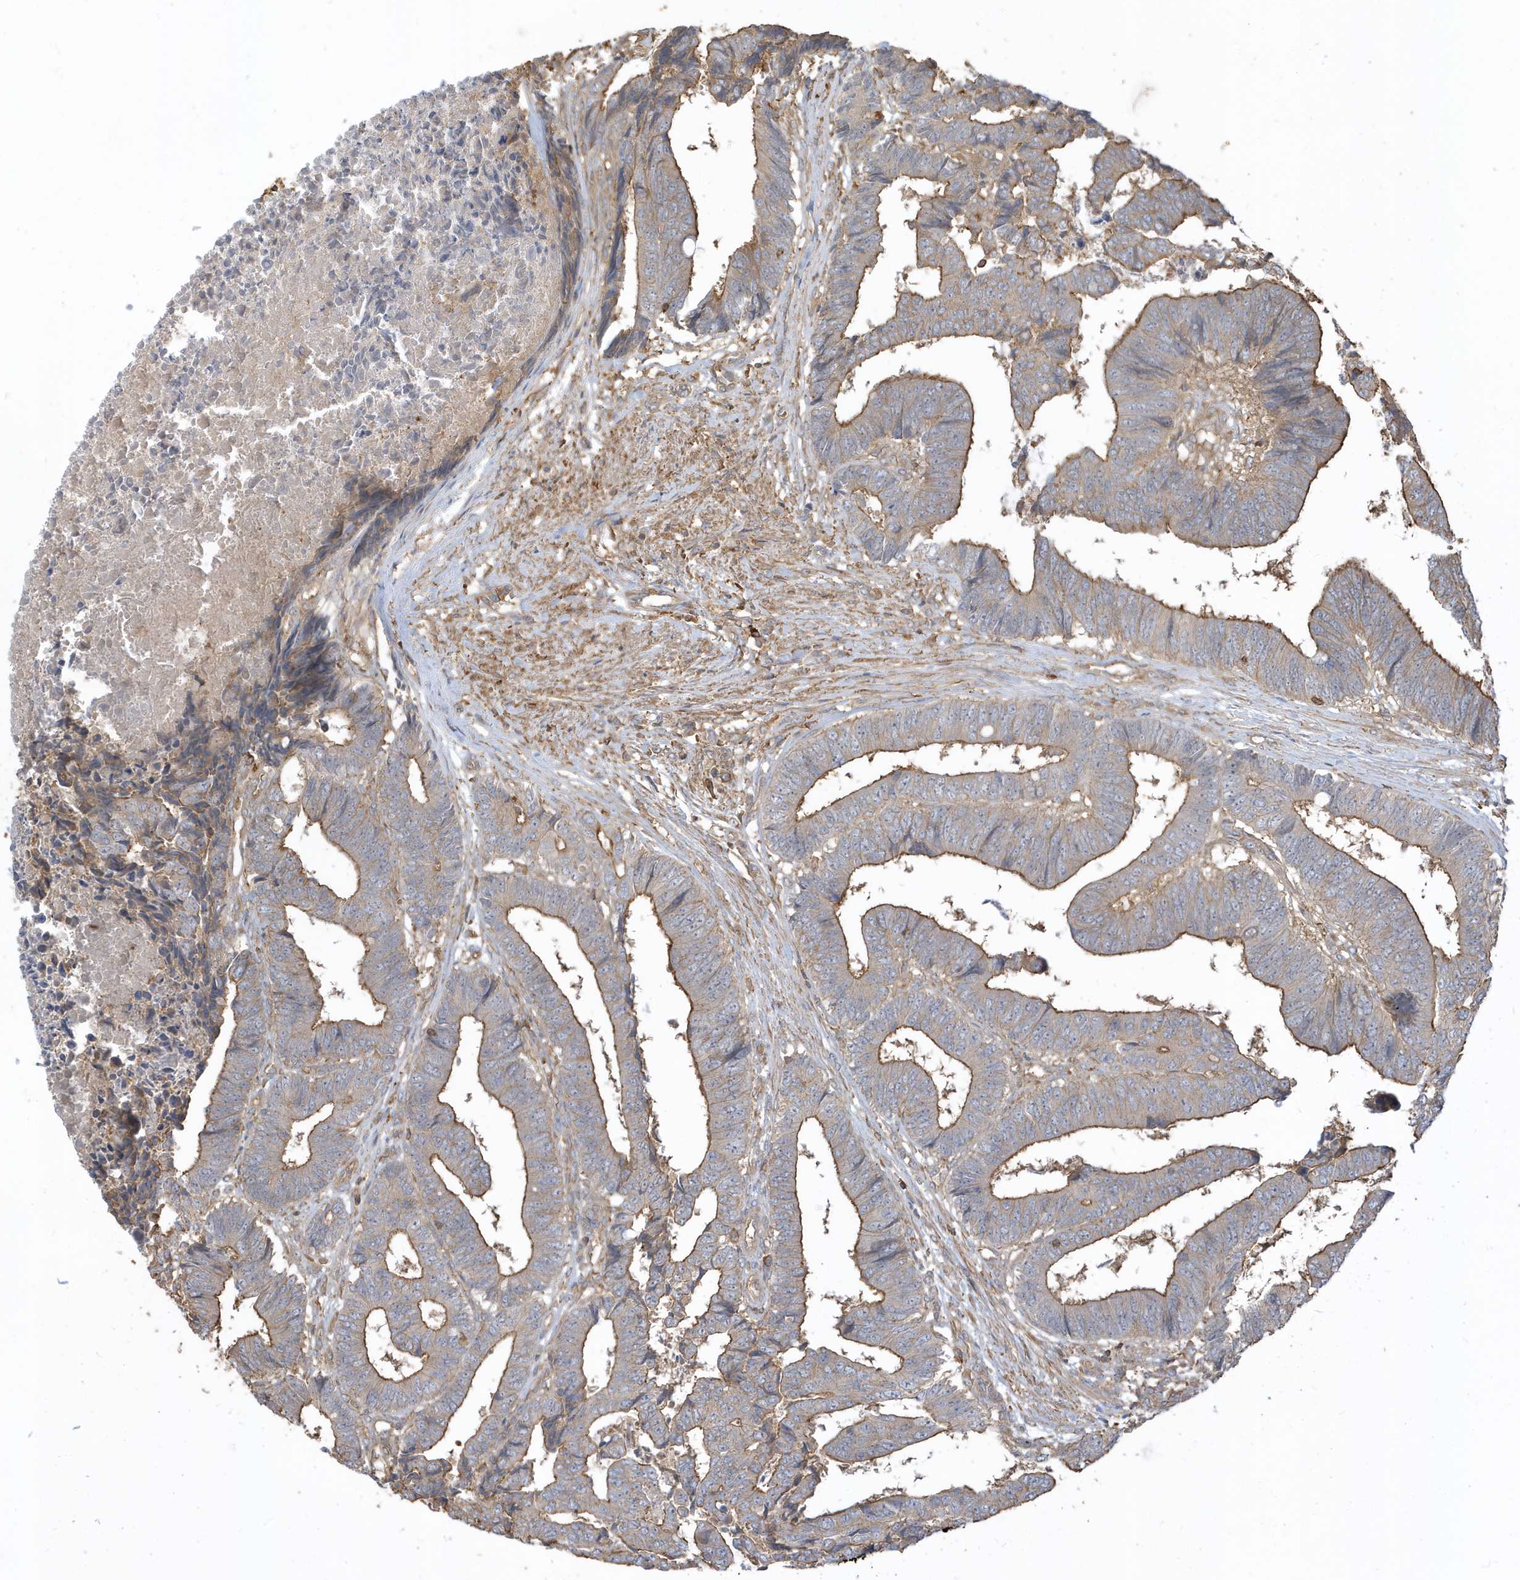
{"staining": {"intensity": "moderate", "quantity": "25%-75%", "location": "cytoplasmic/membranous"}, "tissue": "colorectal cancer", "cell_type": "Tumor cells", "image_type": "cancer", "snomed": [{"axis": "morphology", "description": "Adenocarcinoma, NOS"}, {"axis": "topography", "description": "Rectum"}], "caption": "High-power microscopy captured an immunohistochemistry photomicrograph of colorectal cancer (adenocarcinoma), revealing moderate cytoplasmic/membranous positivity in approximately 25%-75% of tumor cells.", "gene": "ZBTB8A", "patient": {"sex": "male", "age": 84}}